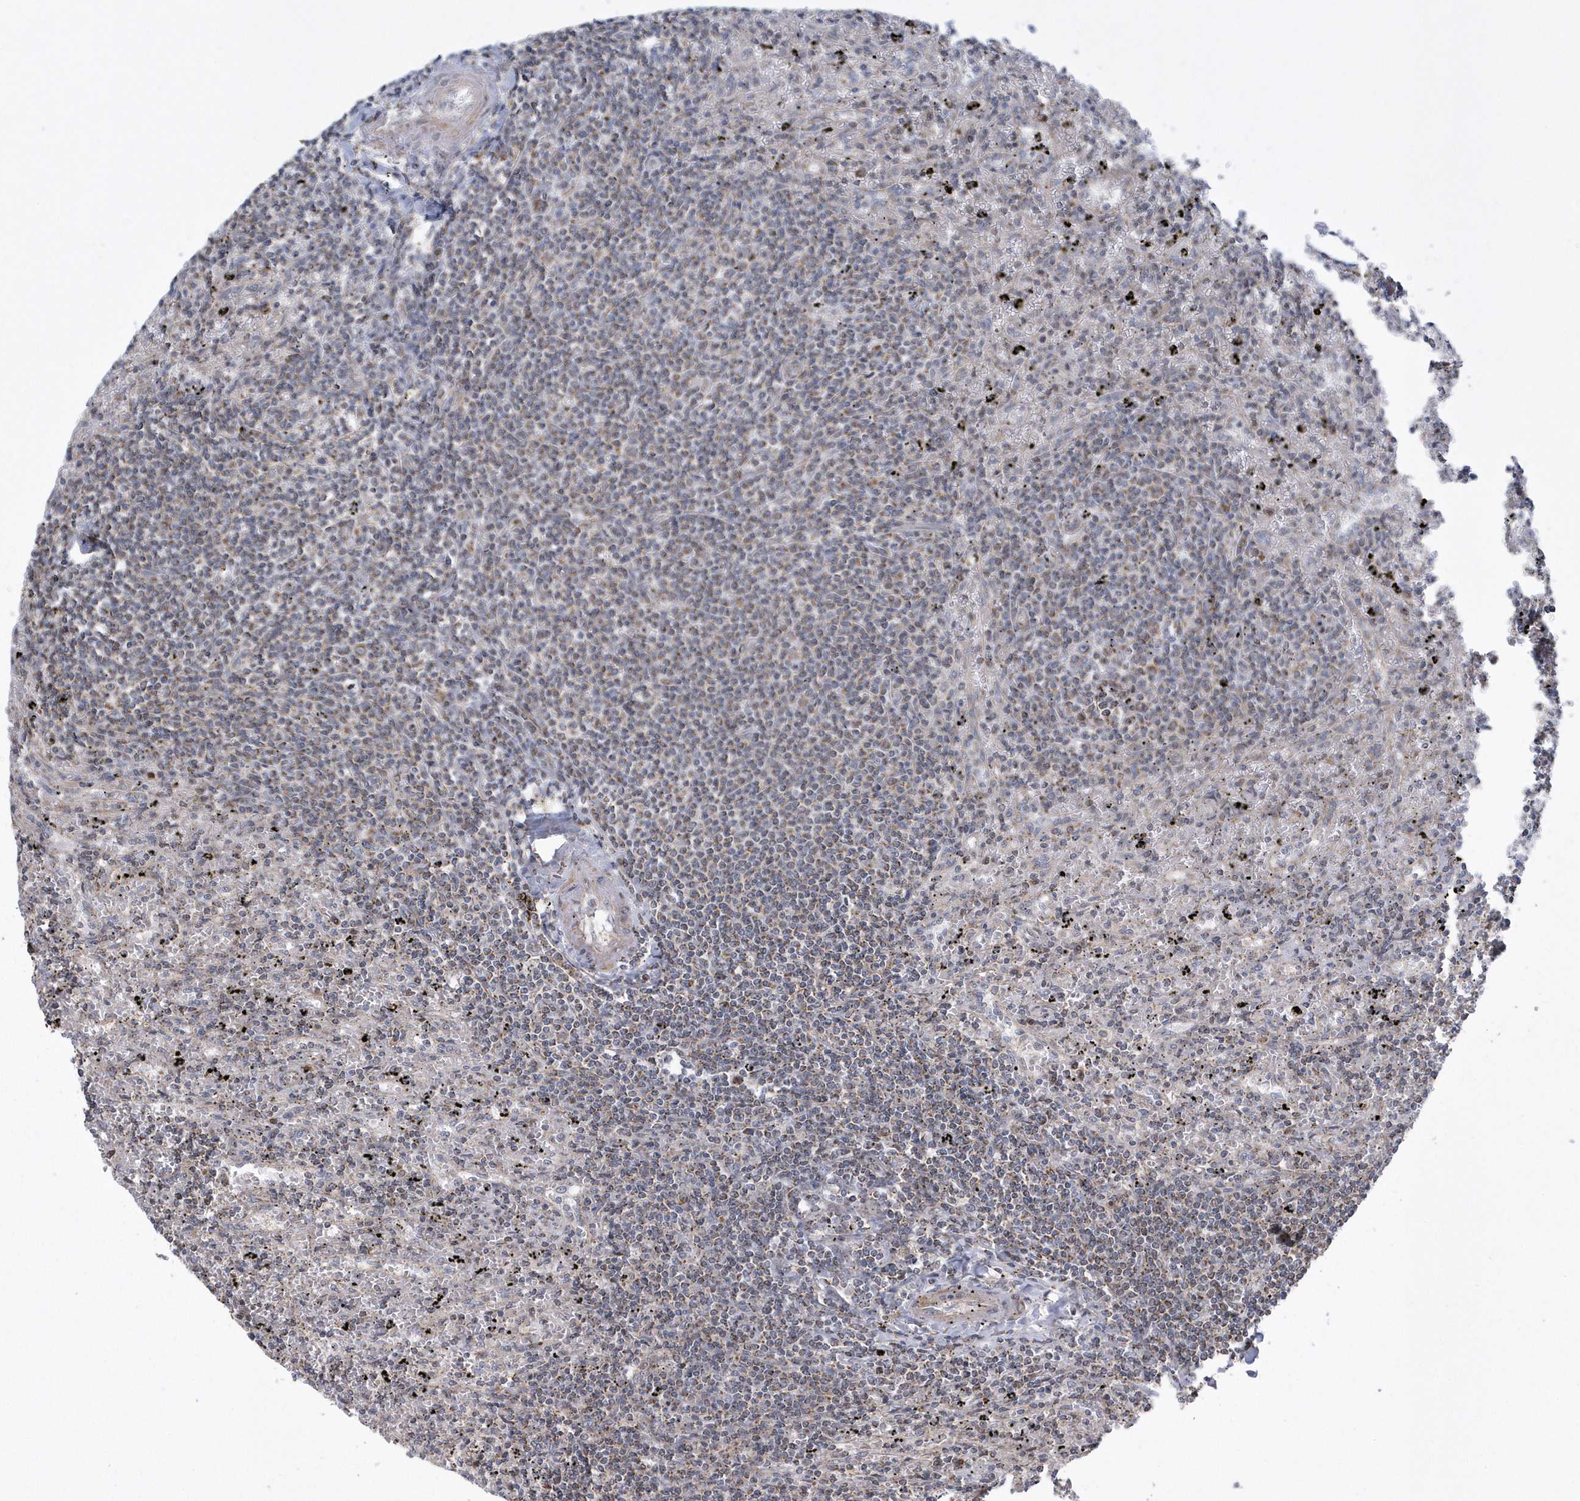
{"staining": {"intensity": "weak", "quantity": "25%-75%", "location": "cytoplasmic/membranous"}, "tissue": "lymphoma", "cell_type": "Tumor cells", "image_type": "cancer", "snomed": [{"axis": "morphology", "description": "Malignant lymphoma, non-Hodgkin's type, Low grade"}, {"axis": "topography", "description": "Spleen"}], "caption": "The image shows immunohistochemical staining of low-grade malignant lymphoma, non-Hodgkin's type. There is weak cytoplasmic/membranous positivity is identified in approximately 25%-75% of tumor cells.", "gene": "SLX9", "patient": {"sex": "male", "age": 76}}